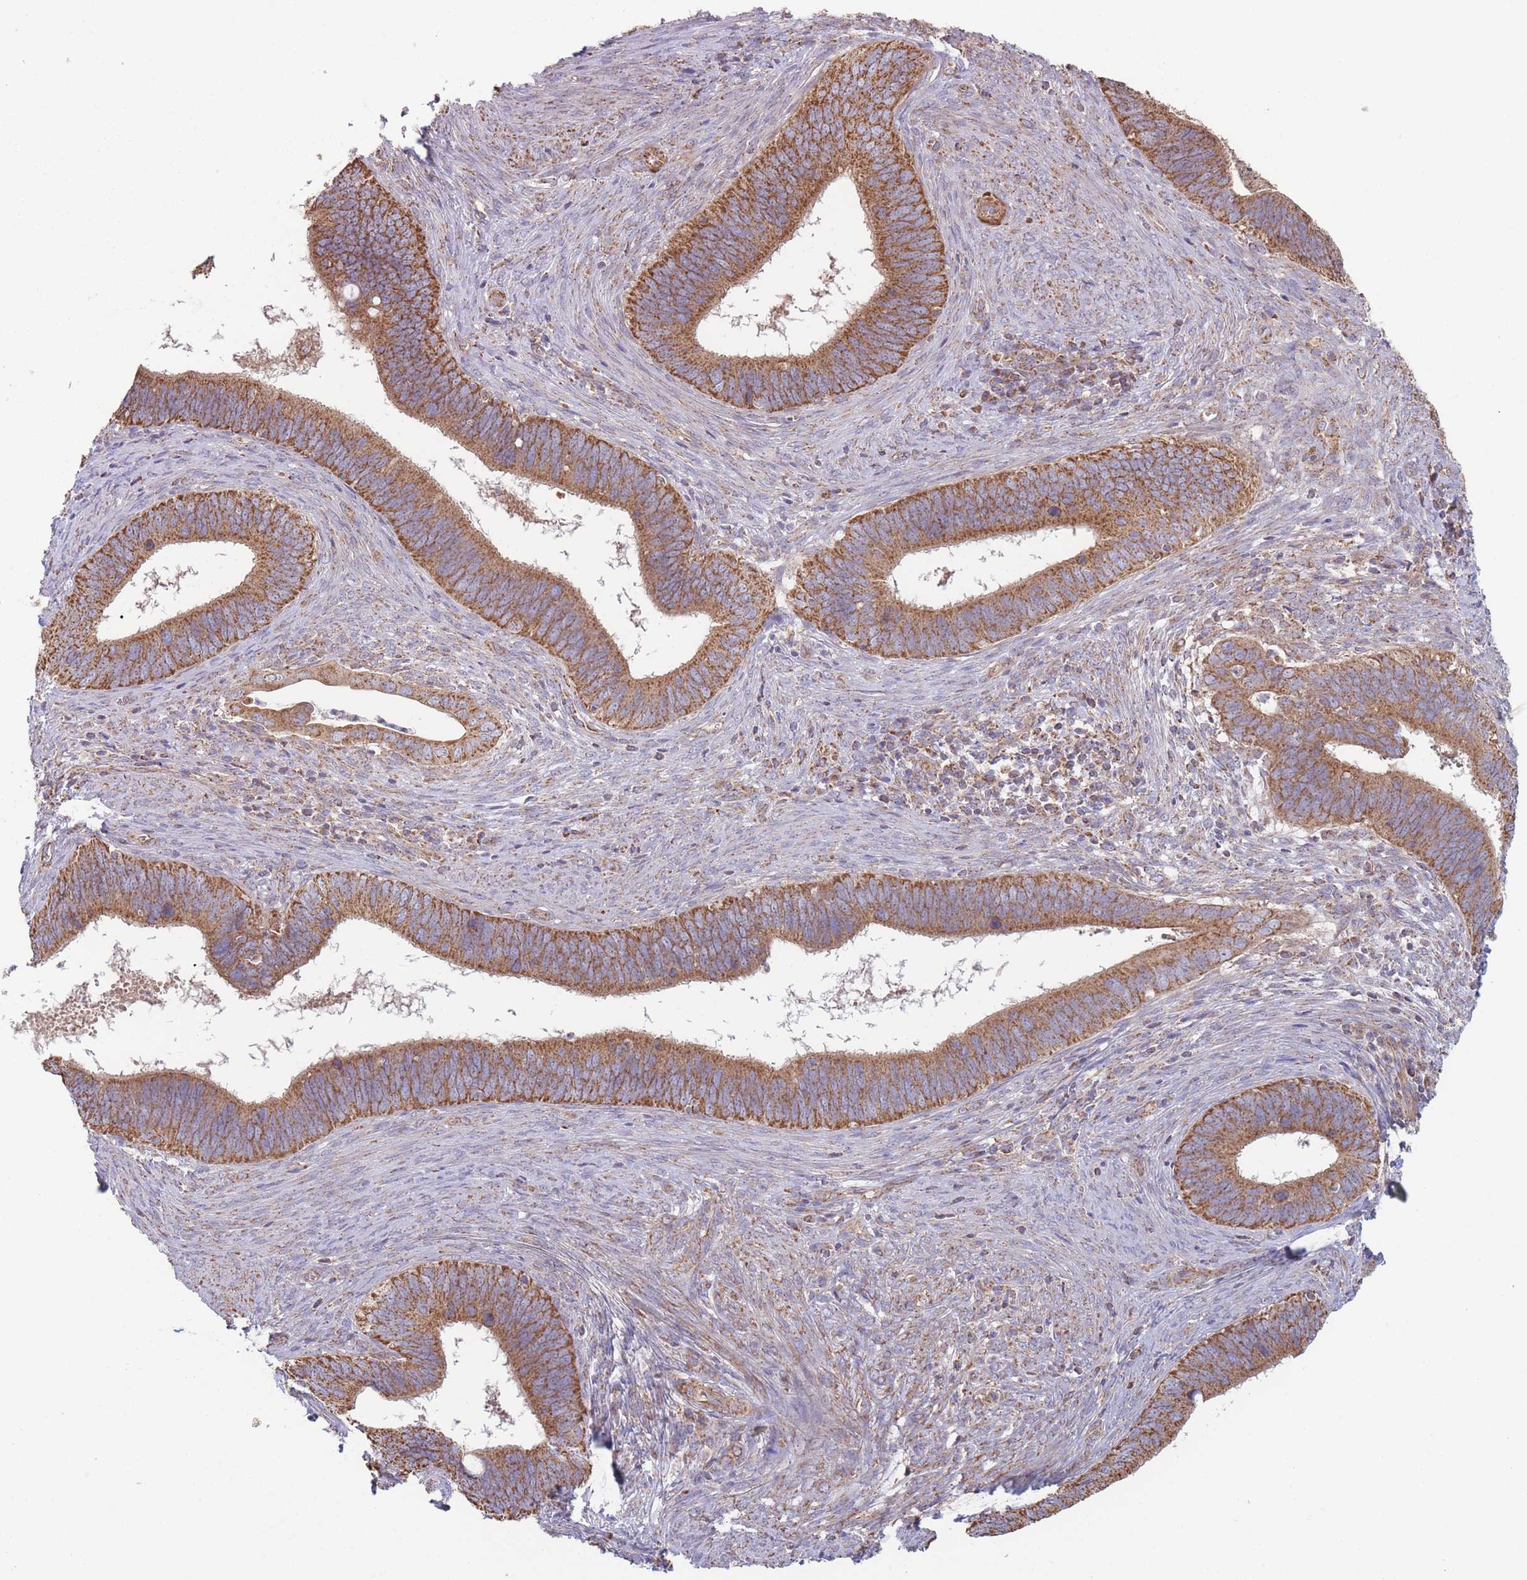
{"staining": {"intensity": "strong", "quantity": ">75%", "location": "cytoplasmic/membranous"}, "tissue": "cervical cancer", "cell_type": "Tumor cells", "image_type": "cancer", "snomed": [{"axis": "morphology", "description": "Adenocarcinoma, NOS"}, {"axis": "topography", "description": "Cervix"}], "caption": "Protein expression analysis of human cervical adenocarcinoma reveals strong cytoplasmic/membranous expression in approximately >75% of tumor cells. (Stains: DAB (3,3'-diaminobenzidine) in brown, nuclei in blue, Microscopy: brightfield microscopy at high magnification).", "gene": "KIF16B", "patient": {"sex": "female", "age": 42}}